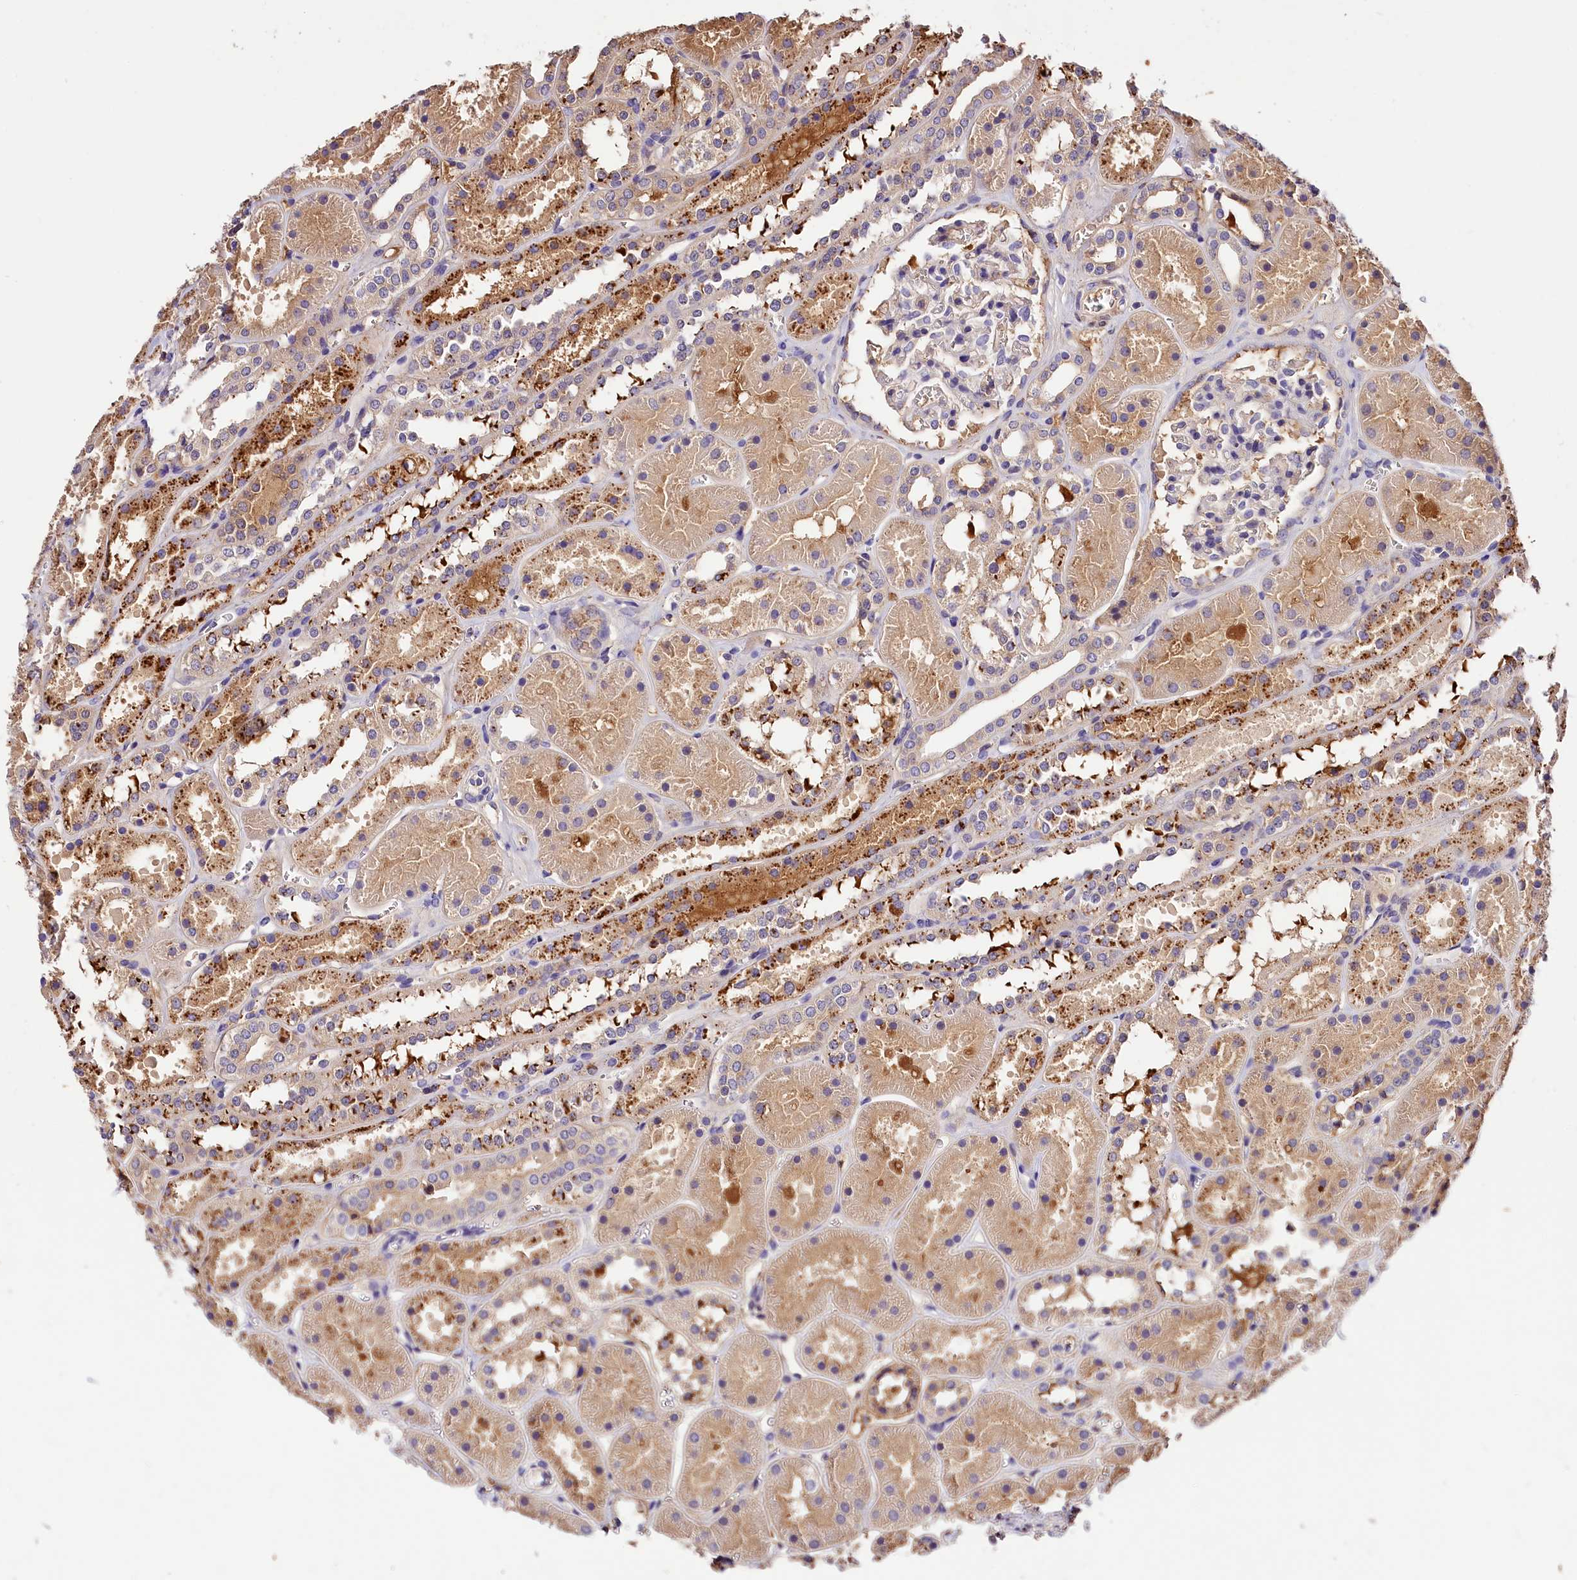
{"staining": {"intensity": "negative", "quantity": "none", "location": "none"}, "tissue": "kidney", "cell_type": "Cells in glomeruli", "image_type": "normal", "snomed": [{"axis": "morphology", "description": "Normal tissue, NOS"}, {"axis": "topography", "description": "Kidney"}], "caption": "This histopathology image is of unremarkable kidney stained with immunohistochemistry (IHC) to label a protein in brown with the nuclei are counter-stained blue. There is no positivity in cells in glomeruli. (DAB (3,3'-diaminobenzidine) immunohistochemistry, high magnification).", "gene": "ARMC6", "patient": {"sex": "female", "age": 41}}